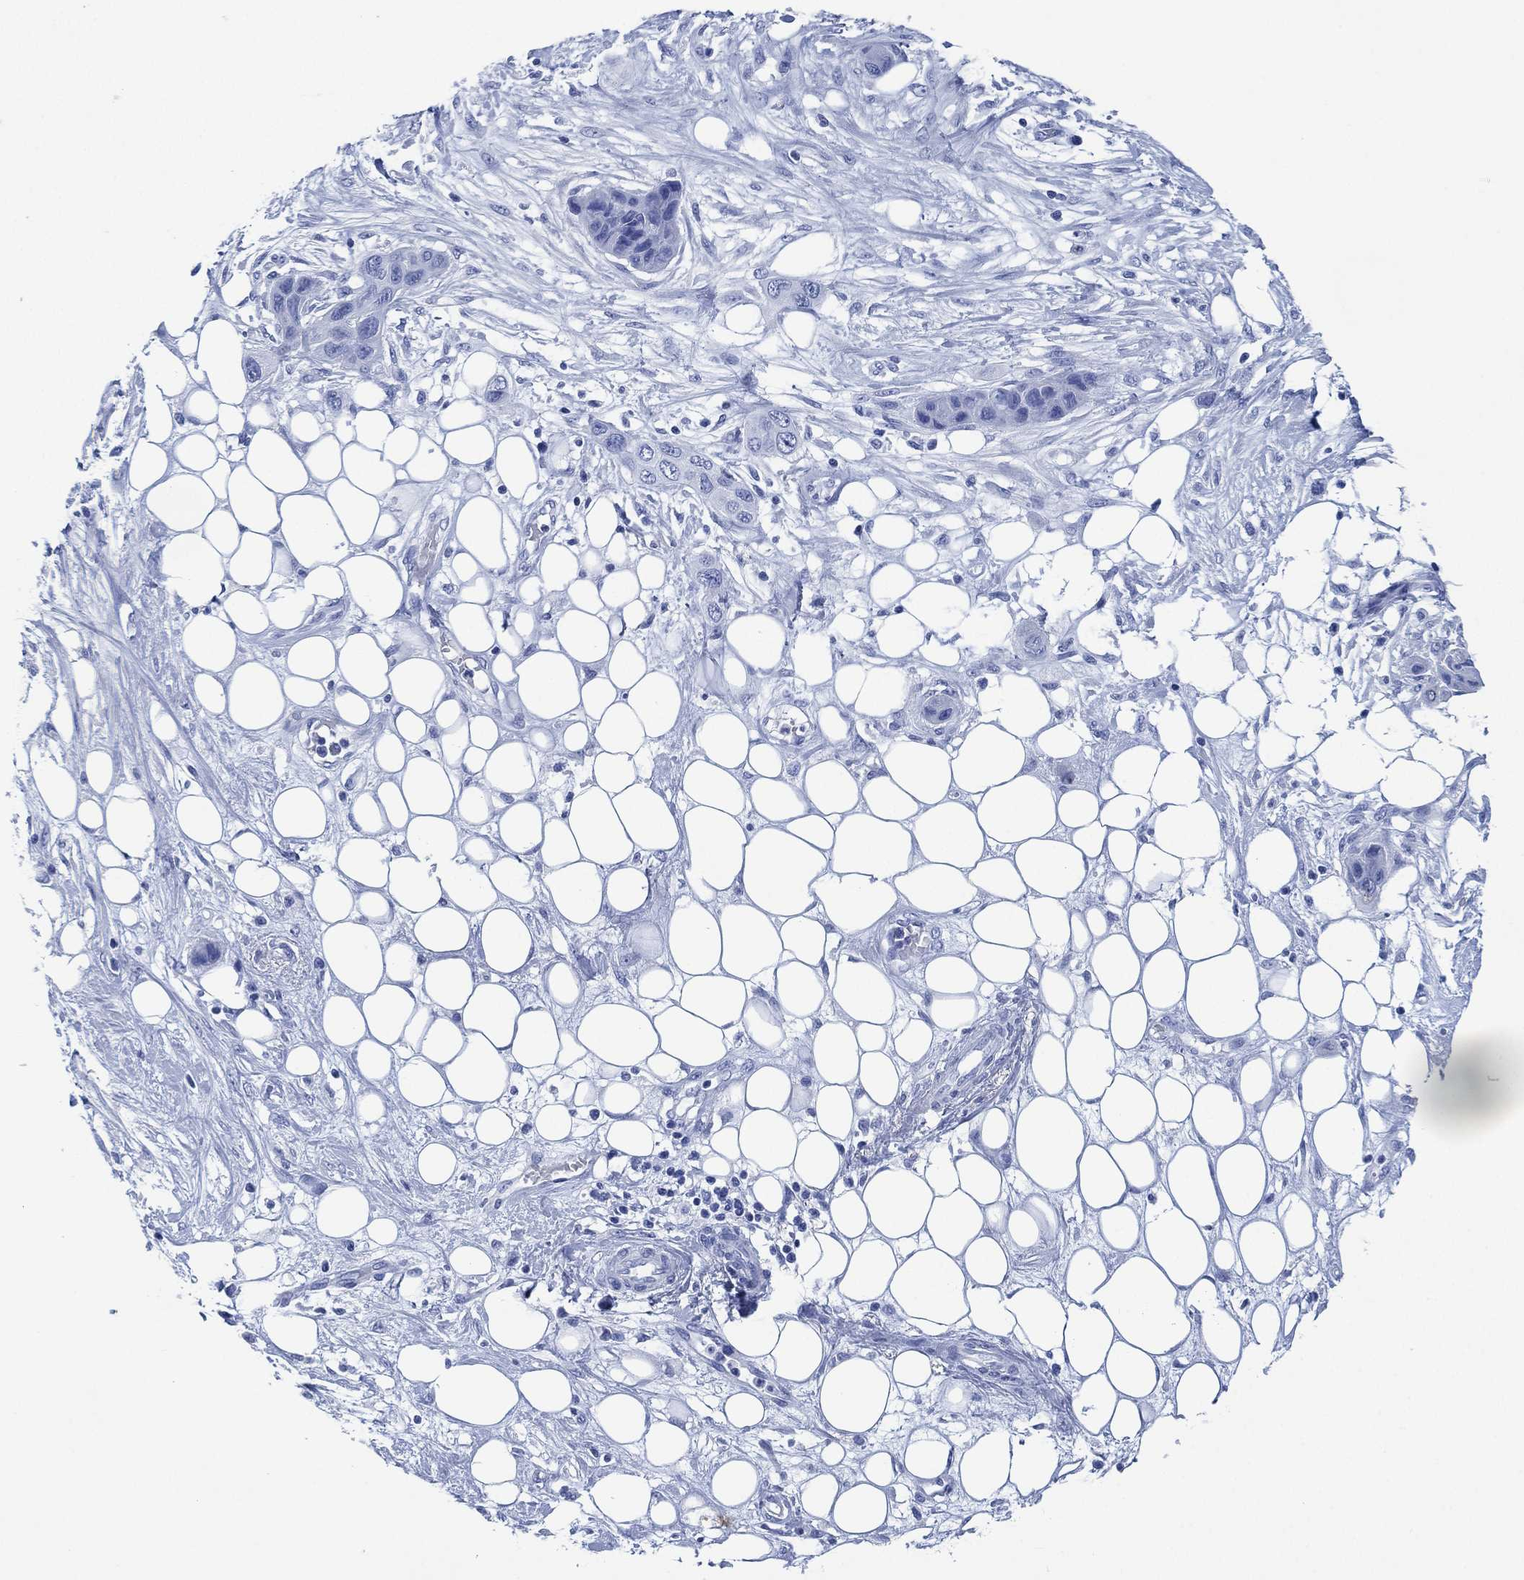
{"staining": {"intensity": "negative", "quantity": "none", "location": "none"}, "tissue": "skin cancer", "cell_type": "Tumor cells", "image_type": "cancer", "snomed": [{"axis": "morphology", "description": "Squamous cell carcinoma, NOS"}, {"axis": "topography", "description": "Skin"}], "caption": "High power microscopy histopathology image of an IHC micrograph of squamous cell carcinoma (skin), revealing no significant expression in tumor cells.", "gene": "SIGLECL1", "patient": {"sex": "male", "age": 79}}